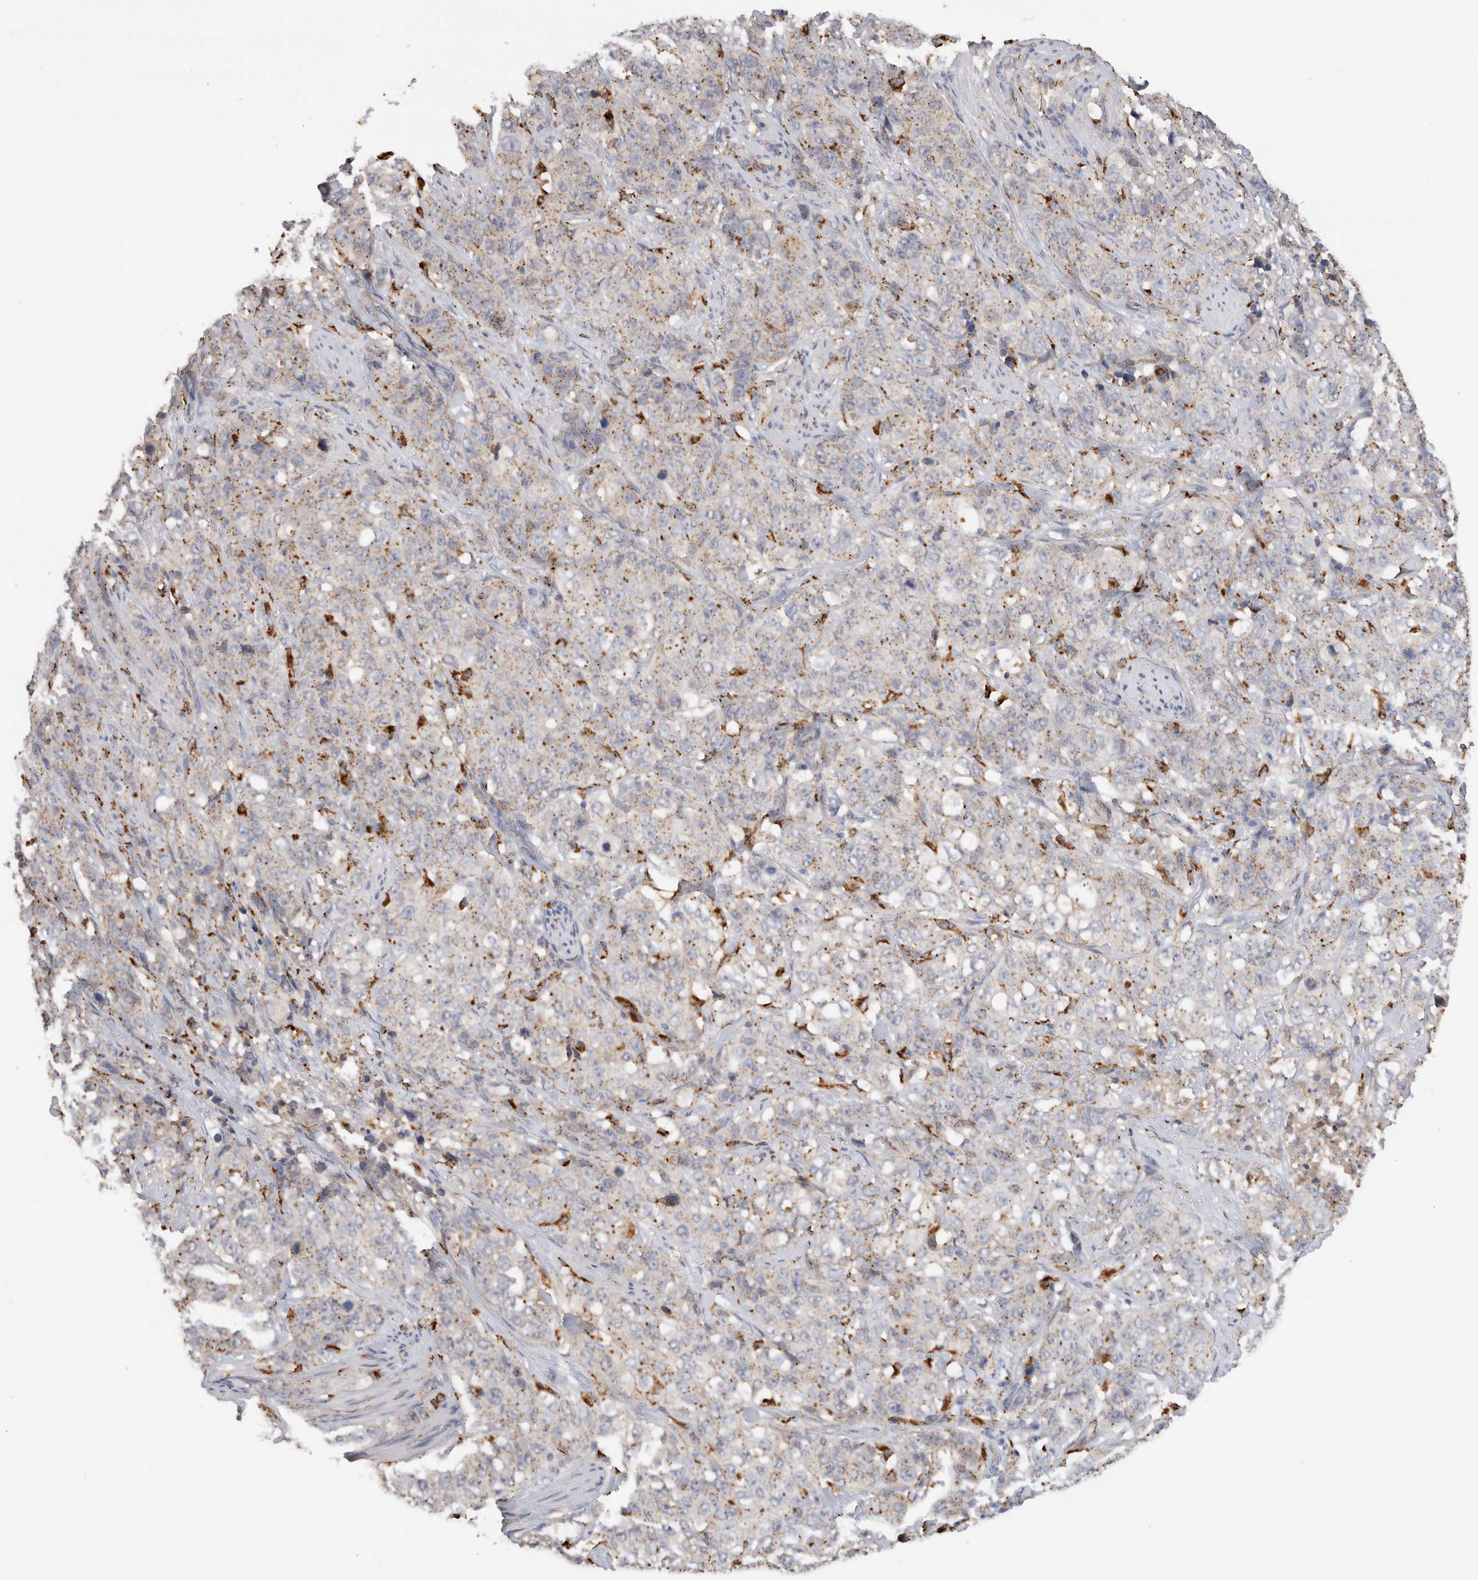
{"staining": {"intensity": "moderate", "quantity": ">75%", "location": "cytoplasmic/membranous"}, "tissue": "stomach cancer", "cell_type": "Tumor cells", "image_type": "cancer", "snomed": [{"axis": "morphology", "description": "Adenocarcinoma, NOS"}, {"axis": "topography", "description": "Stomach"}], "caption": "Stomach cancer stained with DAB (3,3'-diaminobenzidine) IHC reveals medium levels of moderate cytoplasmic/membranous expression in about >75% of tumor cells.", "gene": "GNS", "patient": {"sex": "male", "age": 48}}